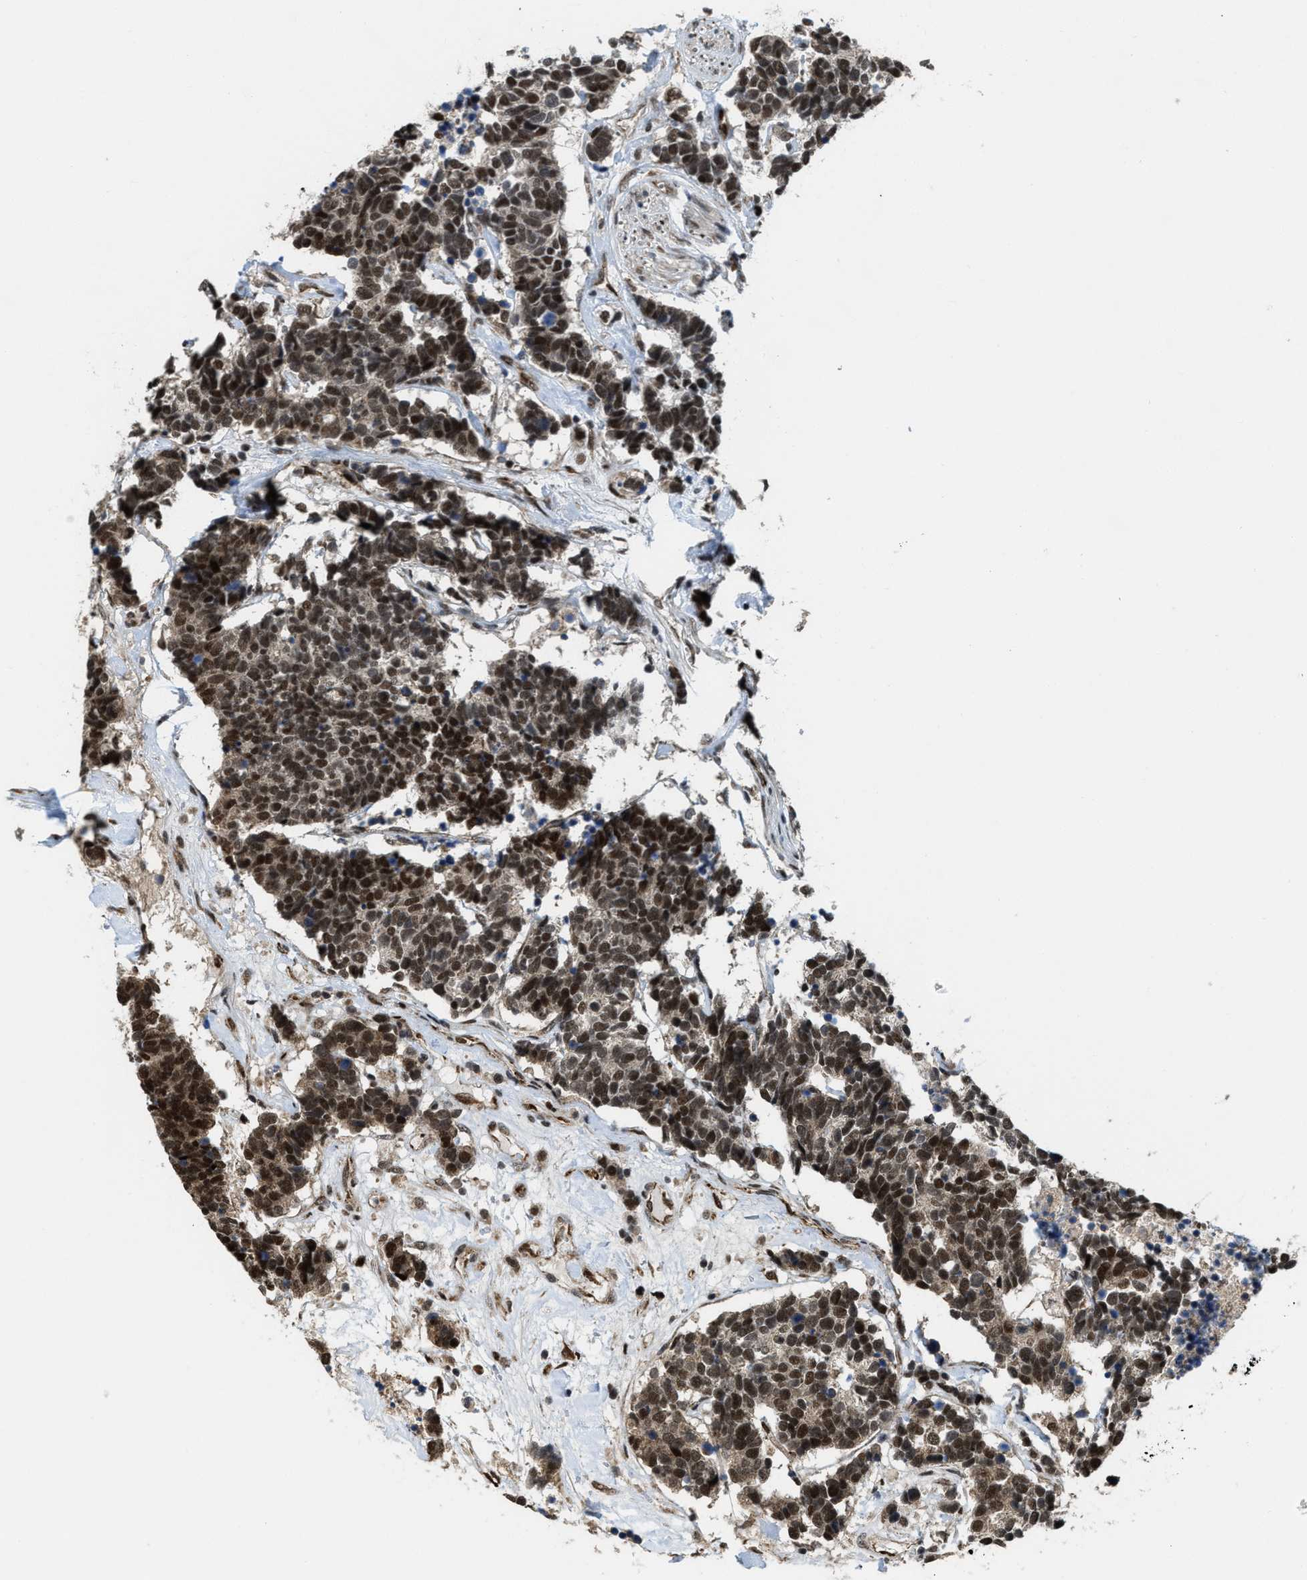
{"staining": {"intensity": "strong", "quantity": ">75%", "location": "nuclear"}, "tissue": "carcinoid", "cell_type": "Tumor cells", "image_type": "cancer", "snomed": [{"axis": "morphology", "description": "Carcinoma, NOS"}, {"axis": "morphology", "description": "Carcinoid, malignant, NOS"}, {"axis": "topography", "description": "Urinary bladder"}], "caption": "Carcinoid stained with a brown dye demonstrates strong nuclear positive staining in approximately >75% of tumor cells.", "gene": "ZNF250", "patient": {"sex": "male", "age": 57}}